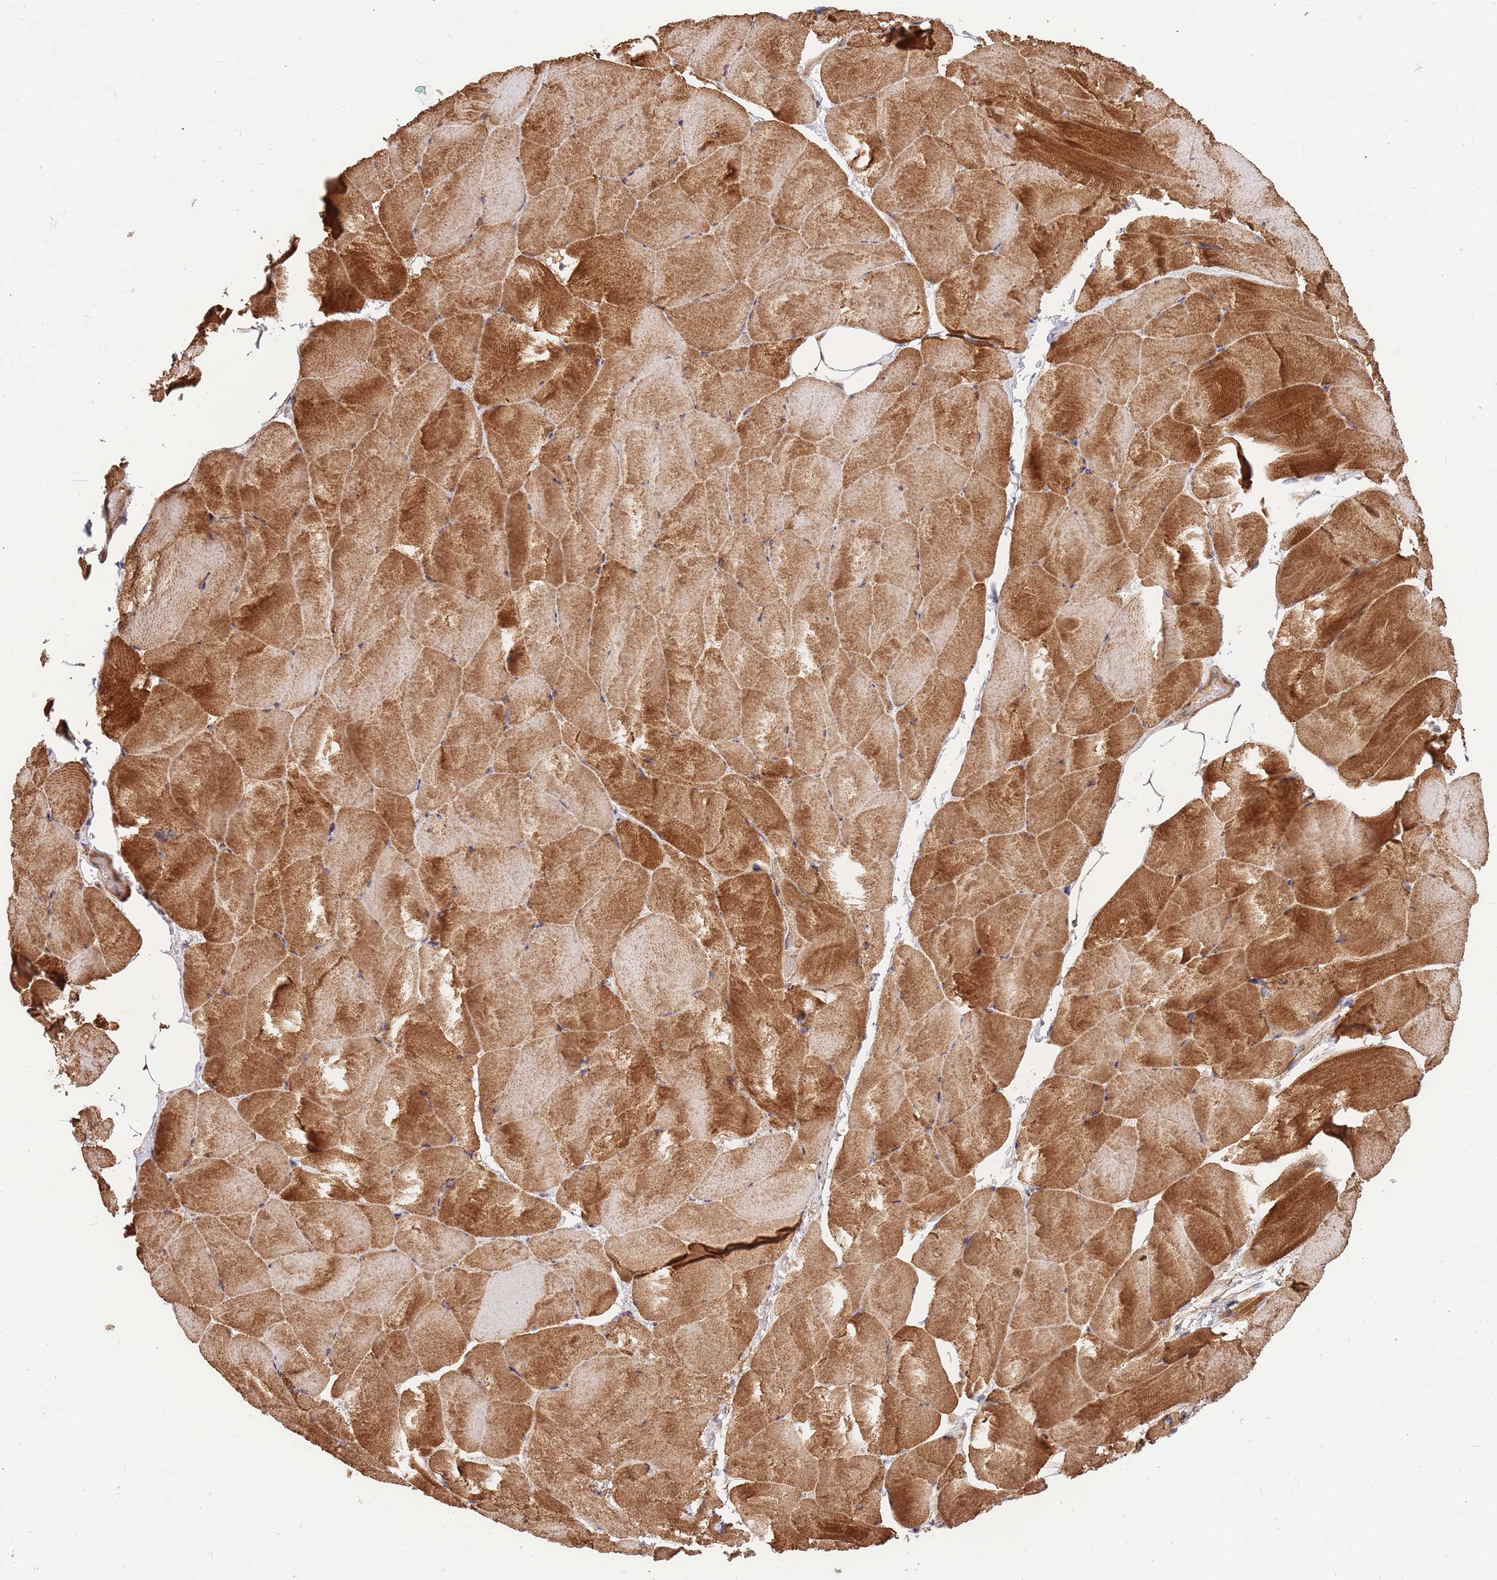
{"staining": {"intensity": "strong", "quantity": ">75%", "location": "cytoplasmic/membranous"}, "tissue": "skeletal muscle", "cell_type": "Myocytes", "image_type": "normal", "snomed": [{"axis": "morphology", "description": "Normal tissue, NOS"}, {"axis": "topography", "description": "Skeletal muscle"}], "caption": "Brown immunohistochemical staining in unremarkable skeletal muscle reveals strong cytoplasmic/membranous staining in approximately >75% of myocytes. Ihc stains the protein in brown and the nuclei are stained blue.", "gene": "HAUS3", "patient": {"sex": "female", "age": 64}}